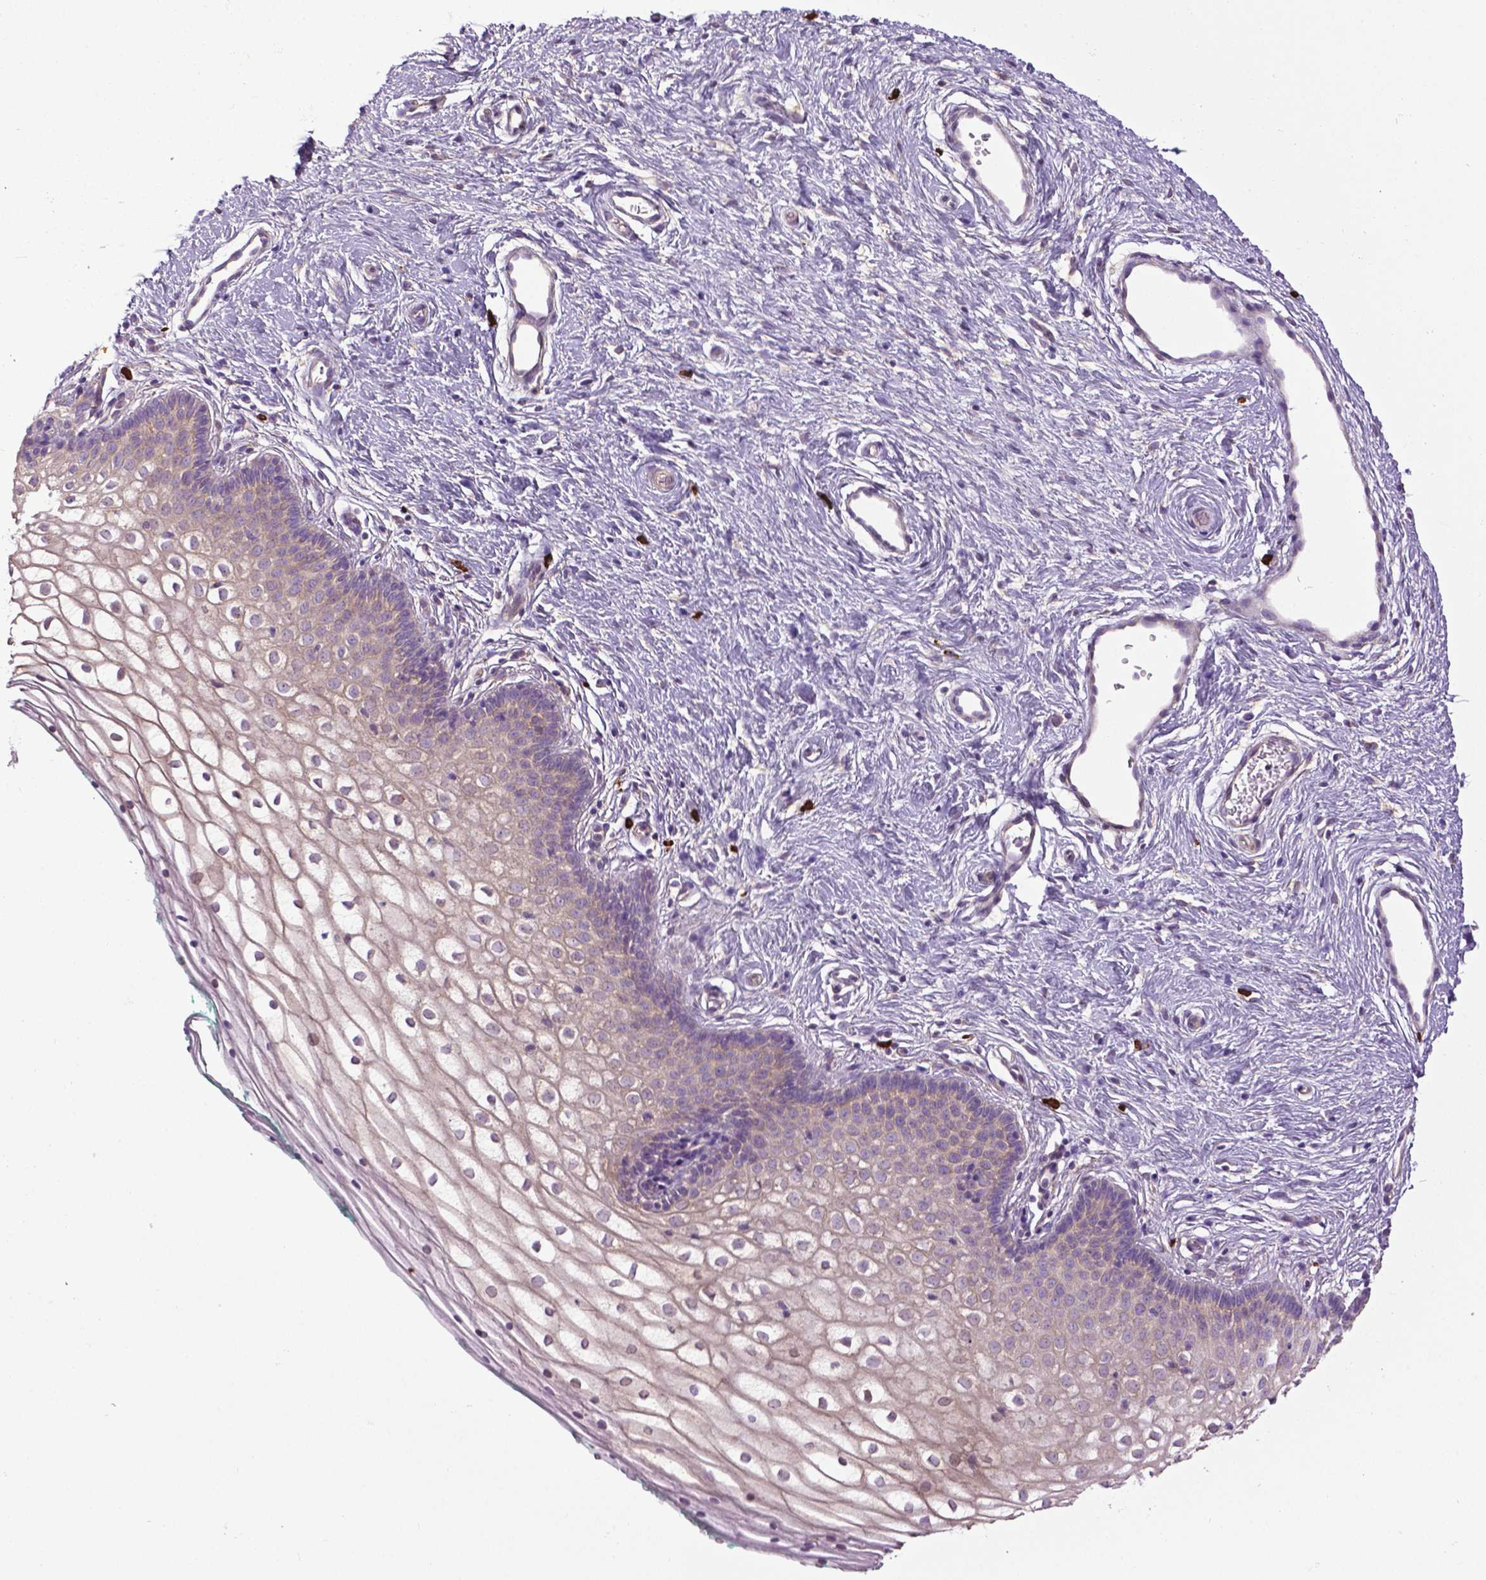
{"staining": {"intensity": "negative", "quantity": "none", "location": "none"}, "tissue": "vagina", "cell_type": "Squamous epithelial cells", "image_type": "normal", "snomed": [{"axis": "morphology", "description": "Normal tissue, NOS"}, {"axis": "topography", "description": "Vagina"}], "caption": "Unremarkable vagina was stained to show a protein in brown. There is no significant staining in squamous epithelial cells. (Stains: DAB (3,3'-diaminobenzidine) immunohistochemistry (IHC) with hematoxylin counter stain, Microscopy: brightfield microscopy at high magnification).", "gene": "SPECC1L", "patient": {"sex": "female", "age": 36}}